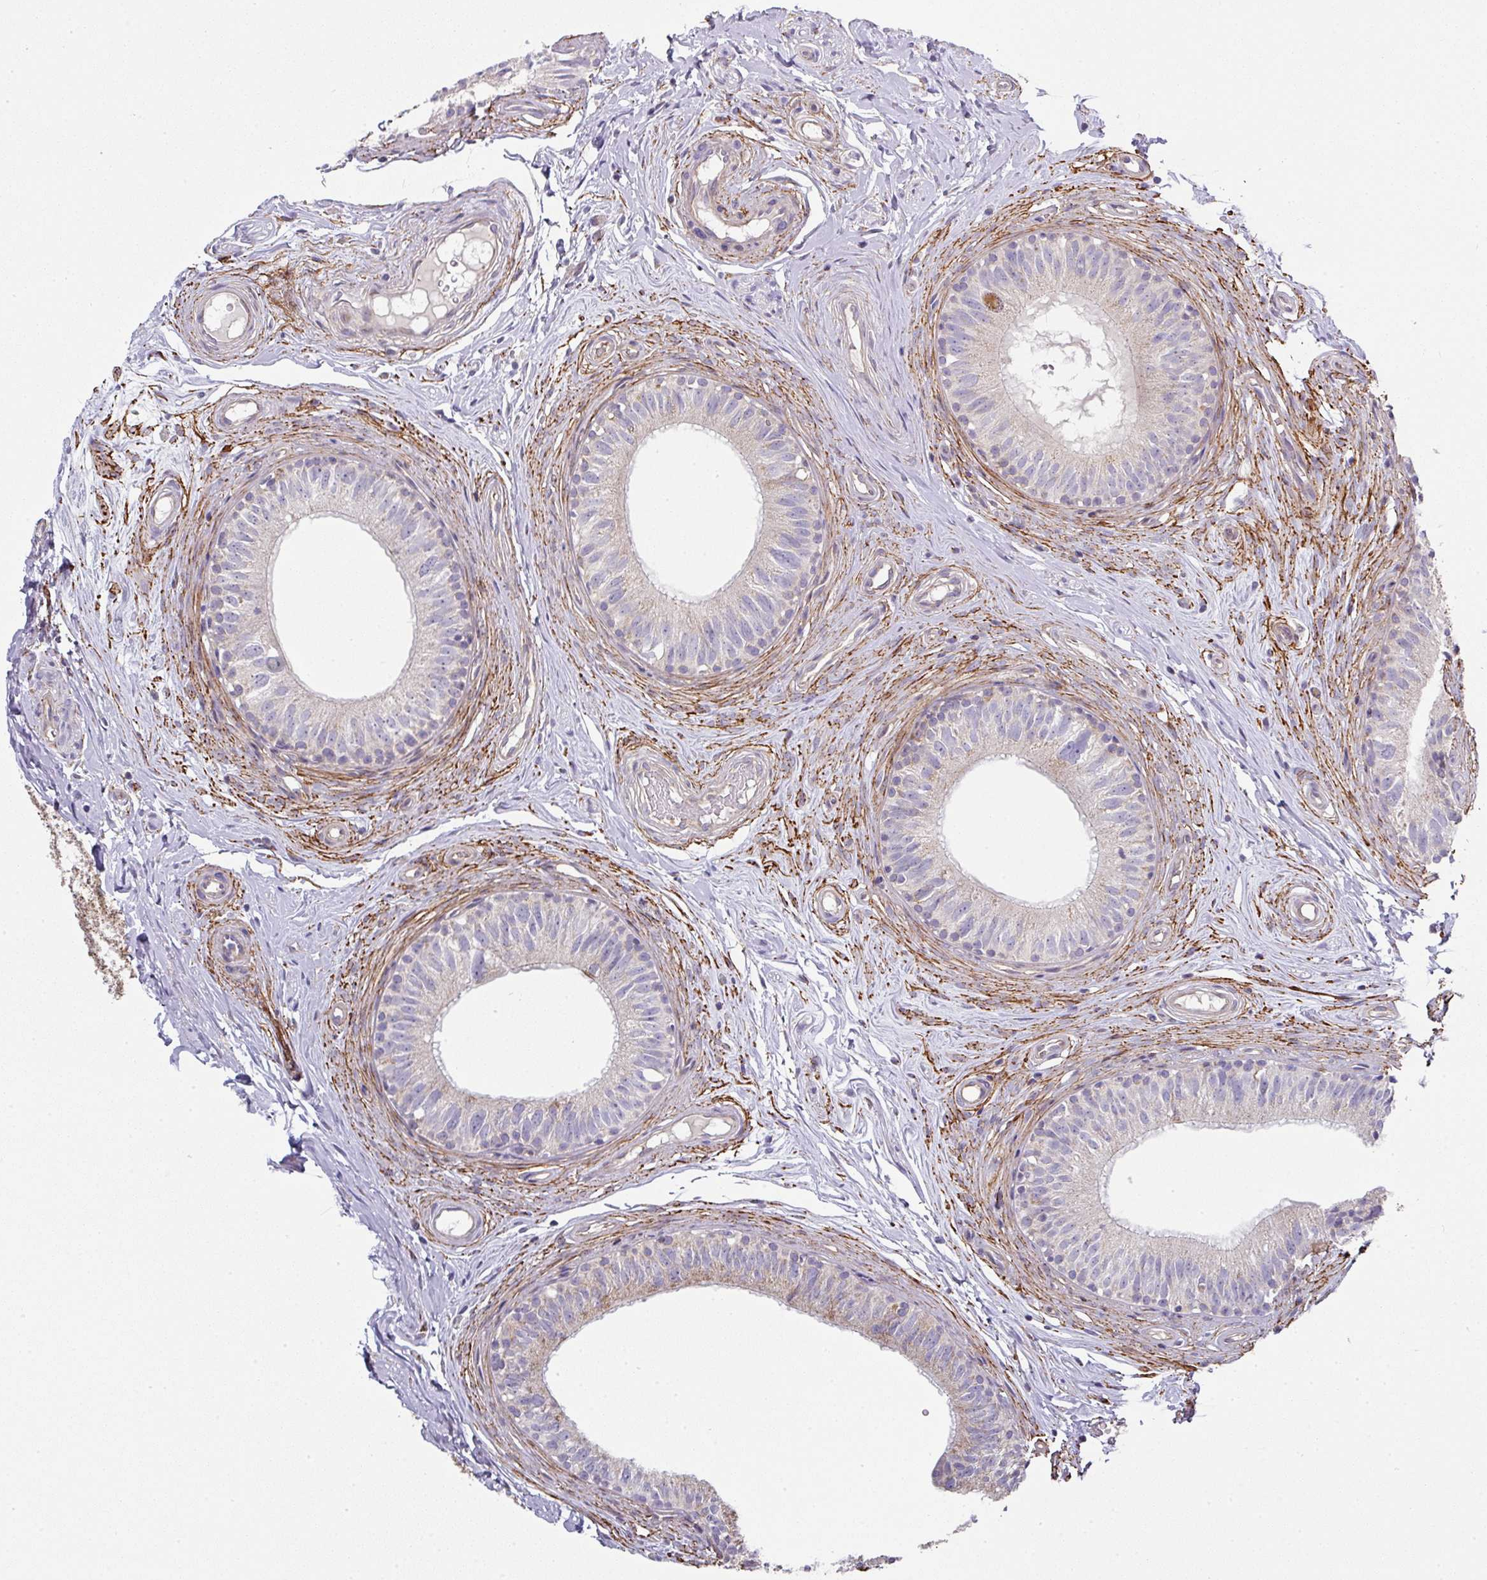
{"staining": {"intensity": "weak", "quantity": "<25%", "location": "cytoplasmic/membranous"}, "tissue": "epididymis", "cell_type": "Glandular cells", "image_type": "normal", "snomed": [{"axis": "morphology", "description": "Normal tissue, NOS"}, {"axis": "morphology", "description": "Seminoma, NOS"}, {"axis": "topography", "description": "Testis"}, {"axis": "topography", "description": "Epididymis"}], "caption": "Protein analysis of normal epididymis displays no significant positivity in glandular cells. (Immunohistochemistry, brightfield microscopy, high magnification).", "gene": "STK35", "patient": {"sex": "male", "age": 45}}